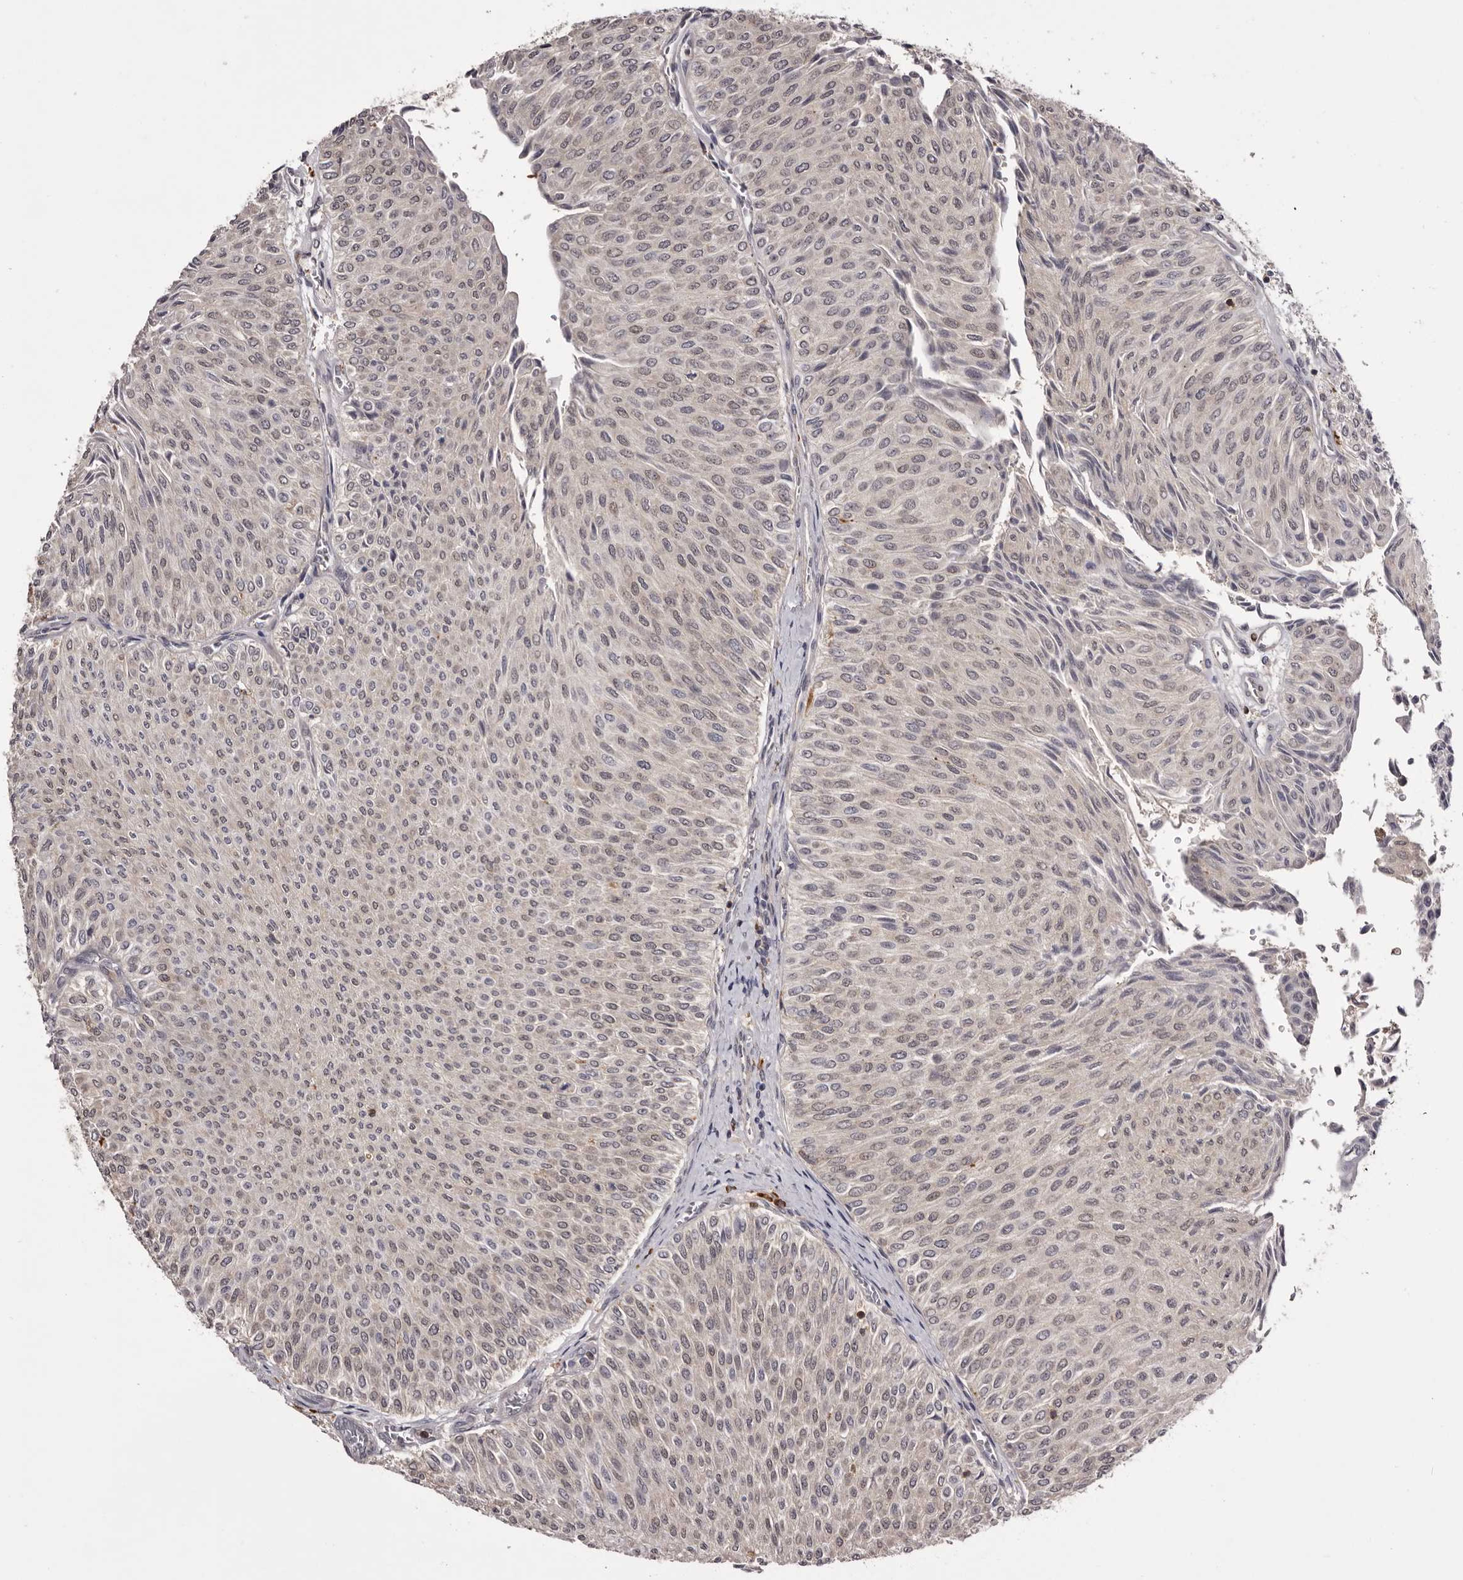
{"staining": {"intensity": "negative", "quantity": "none", "location": "none"}, "tissue": "urothelial cancer", "cell_type": "Tumor cells", "image_type": "cancer", "snomed": [{"axis": "morphology", "description": "Urothelial carcinoma, Low grade"}, {"axis": "topography", "description": "Urinary bladder"}], "caption": "Tumor cells show no significant protein expression in urothelial cancer.", "gene": "TNNI1", "patient": {"sex": "male", "age": 78}}